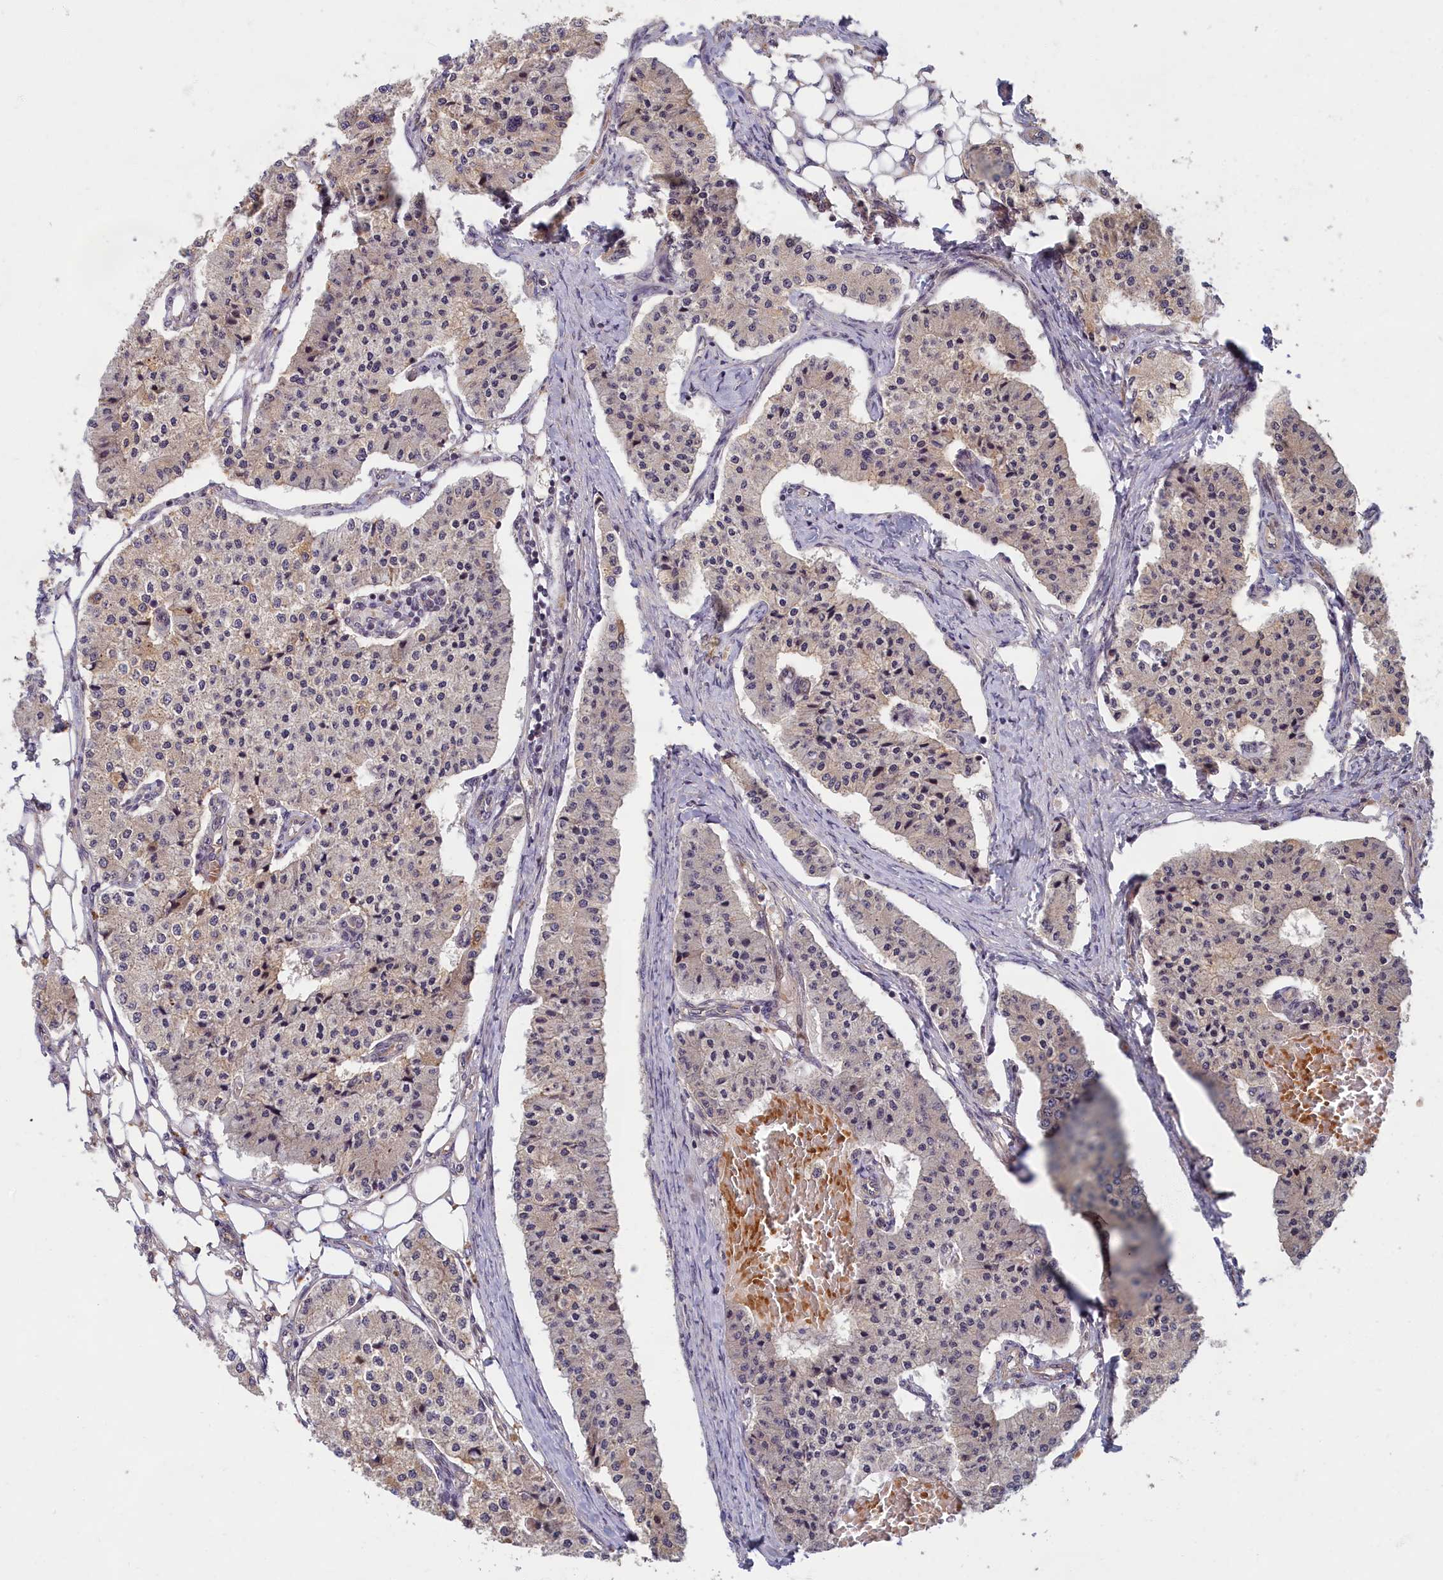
{"staining": {"intensity": "negative", "quantity": "none", "location": "none"}, "tissue": "carcinoid", "cell_type": "Tumor cells", "image_type": "cancer", "snomed": [{"axis": "morphology", "description": "Carcinoid, malignant, NOS"}, {"axis": "topography", "description": "Colon"}], "caption": "The histopathology image demonstrates no staining of tumor cells in carcinoid.", "gene": "EARS2", "patient": {"sex": "female", "age": 52}}